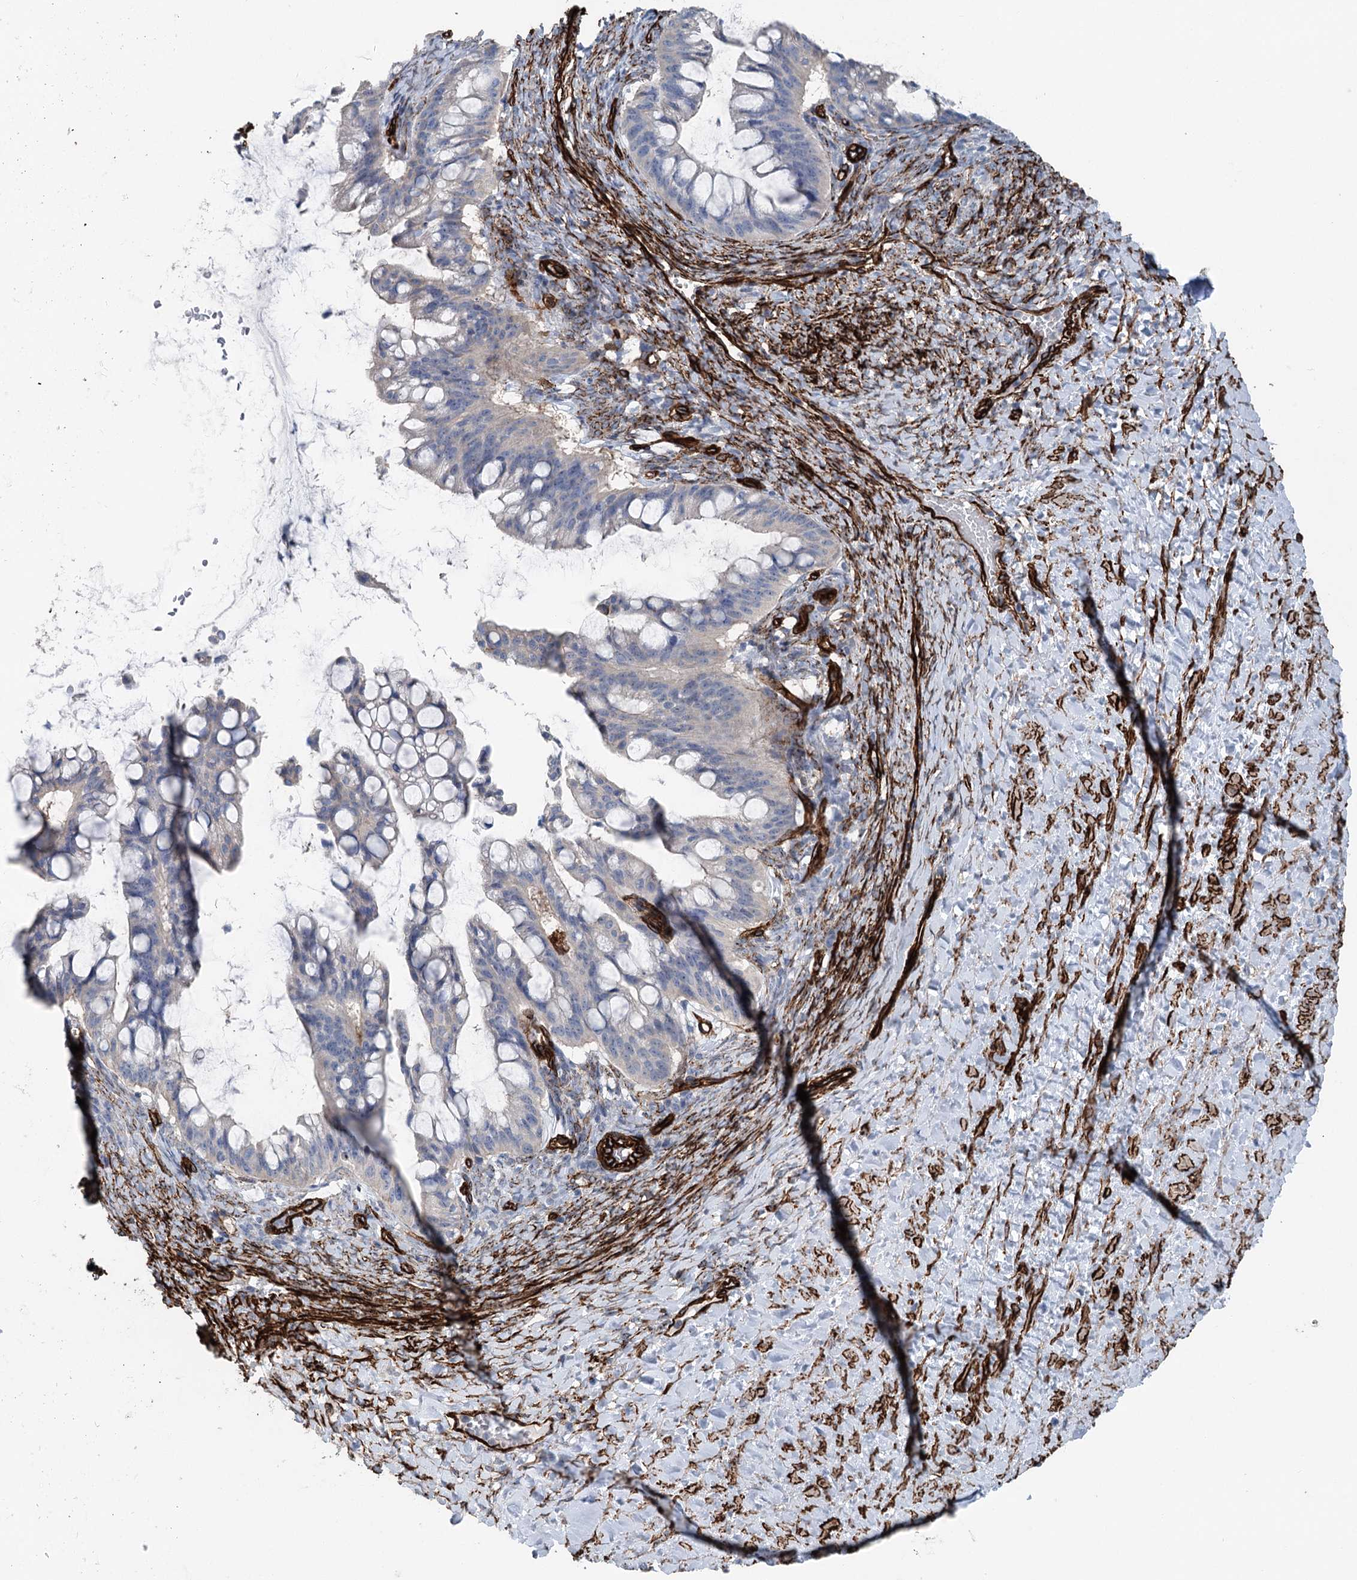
{"staining": {"intensity": "negative", "quantity": "none", "location": "none"}, "tissue": "ovarian cancer", "cell_type": "Tumor cells", "image_type": "cancer", "snomed": [{"axis": "morphology", "description": "Cystadenocarcinoma, mucinous, NOS"}, {"axis": "topography", "description": "Ovary"}], "caption": "Immunohistochemistry (IHC) photomicrograph of neoplastic tissue: ovarian cancer stained with DAB (3,3'-diaminobenzidine) displays no significant protein positivity in tumor cells. The staining was performed using DAB to visualize the protein expression in brown, while the nuclei were stained in blue with hematoxylin (Magnification: 20x).", "gene": "IQSEC1", "patient": {"sex": "female", "age": 73}}